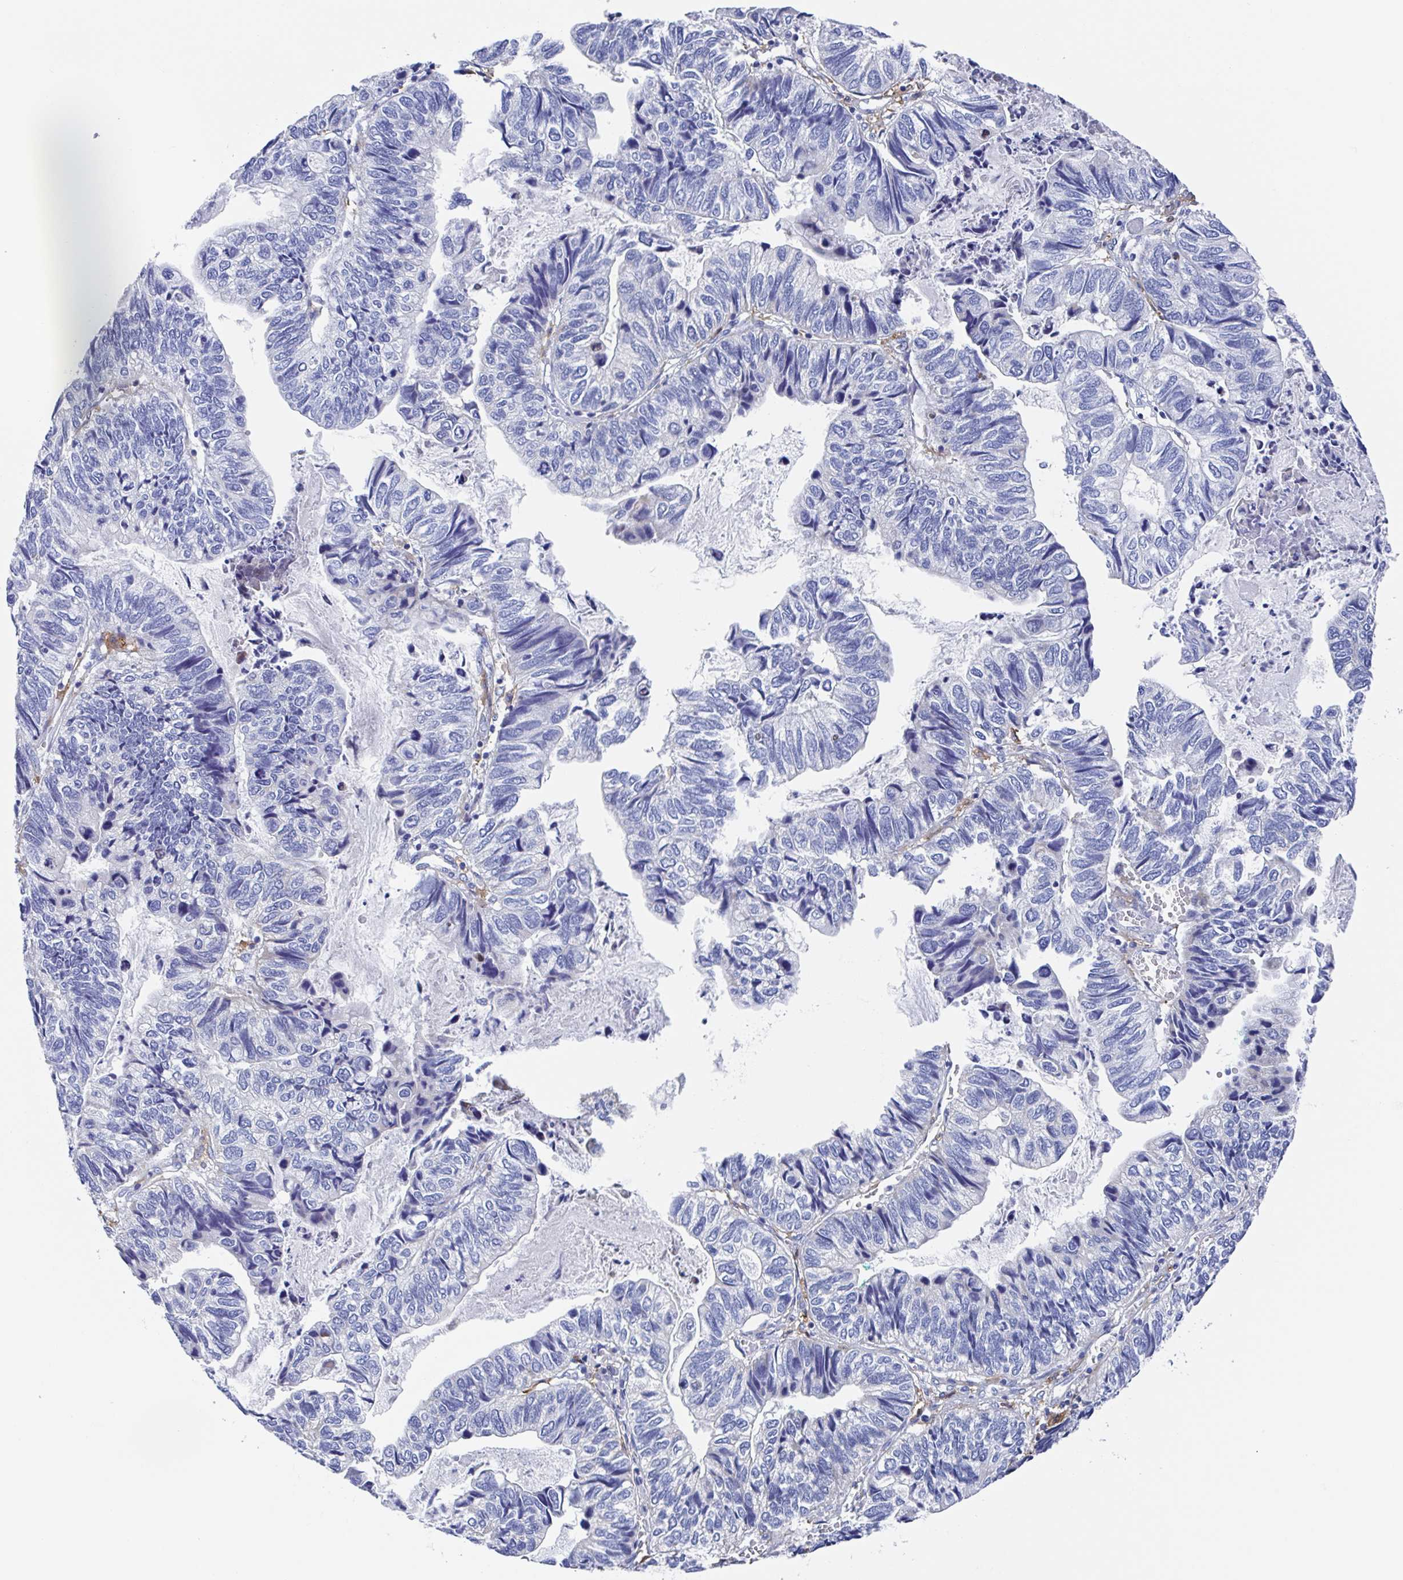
{"staining": {"intensity": "negative", "quantity": "none", "location": "none"}, "tissue": "stomach cancer", "cell_type": "Tumor cells", "image_type": "cancer", "snomed": [{"axis": "morphology", "description": "Adenocarcinoma, NOS"}, {"axis": "topography", "description": "Stomach, upper"}], "caption": "This is an immunohistochemistry (IHC) micrograph of stomach adenocarcinoma. There is no expression in tumor cells.", "gene": "FCGR3A", "patient": {"sex": "female", "age": 67}}